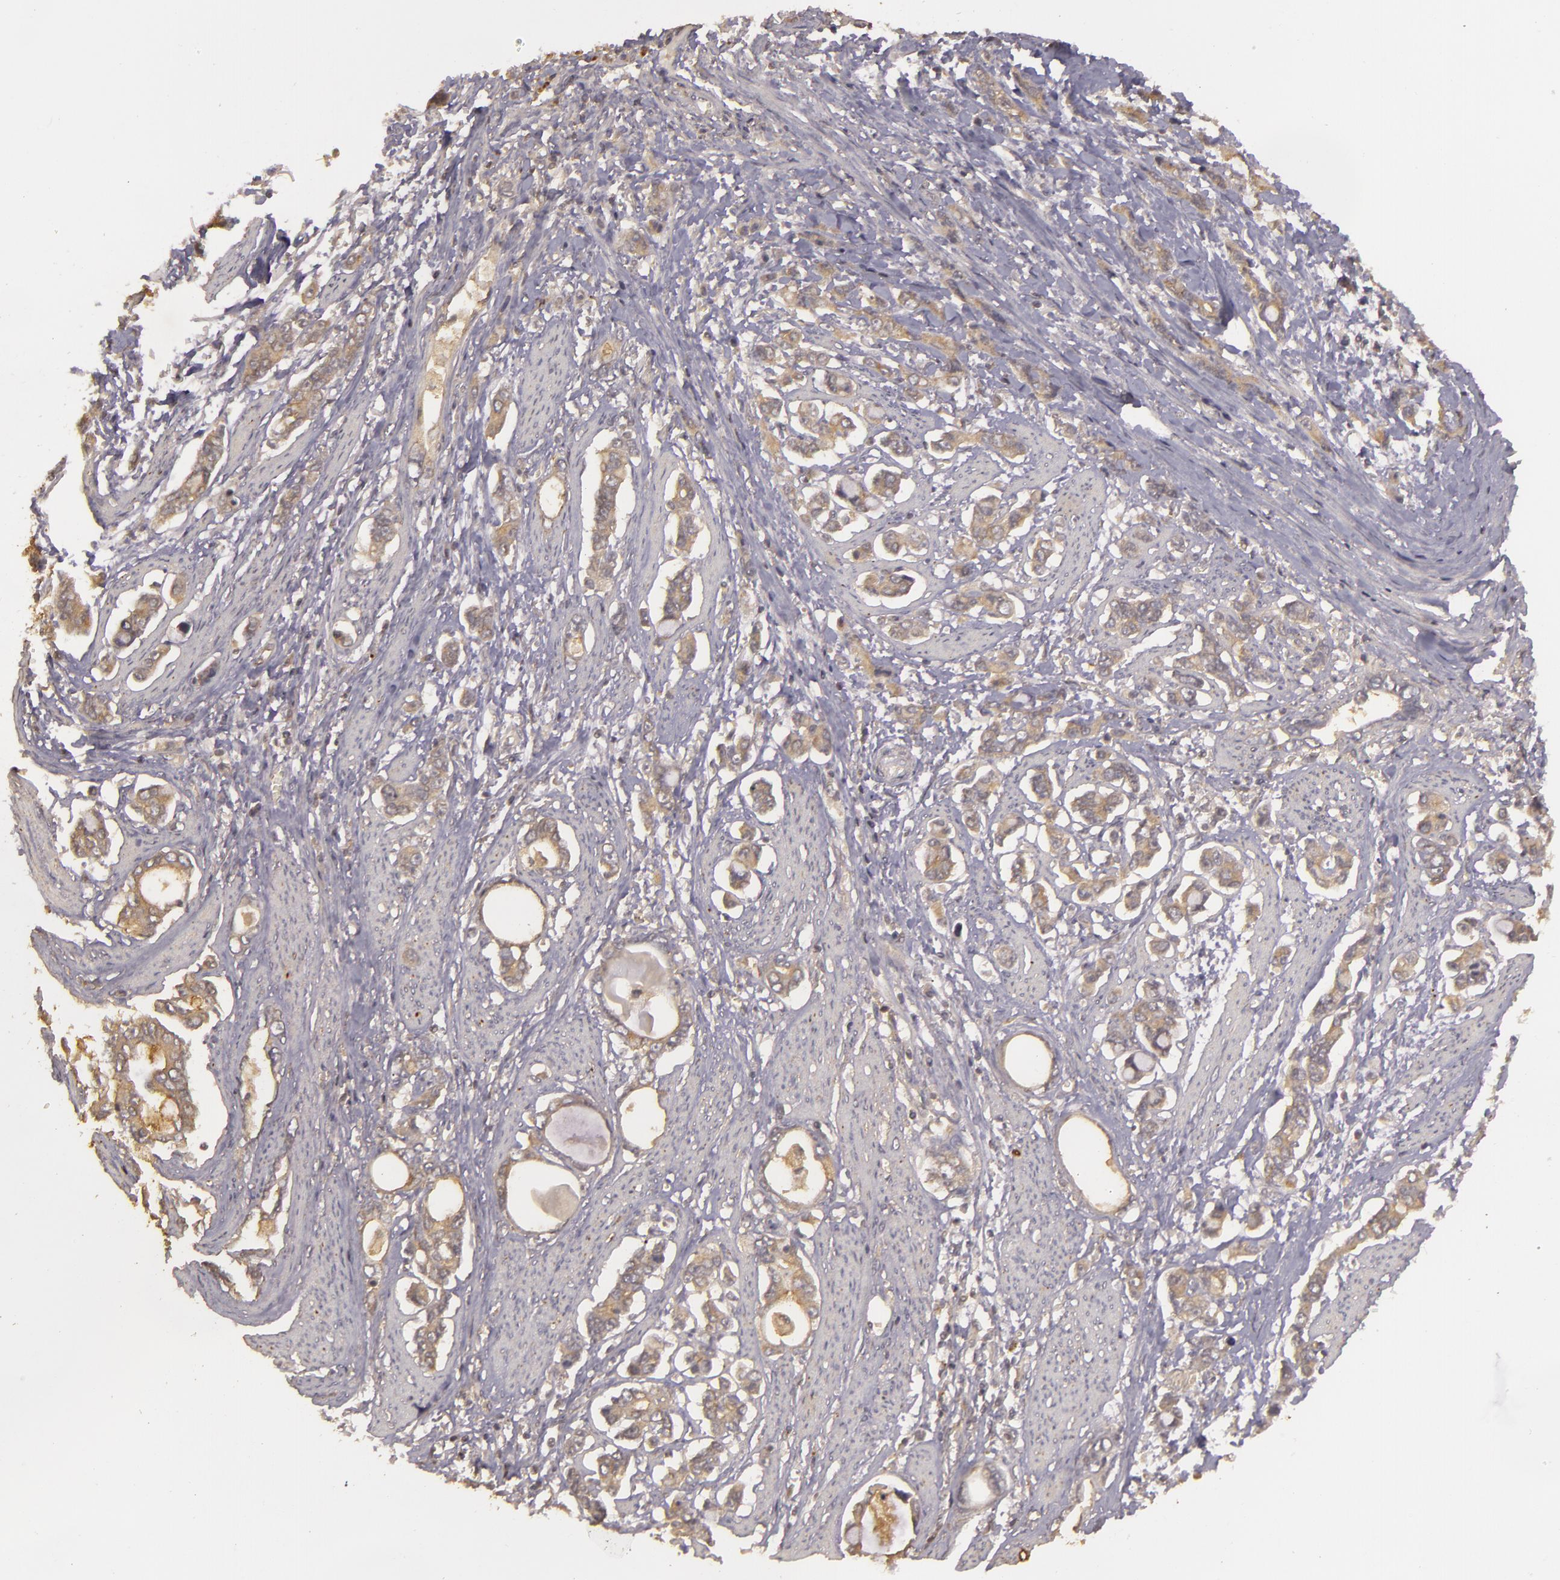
{"staining": {"intensity": "weak", "quantity": ">75%", "location": "cytoplasmic/membranous"}, "tissue": "stomach cancer", "cell_type": "Tumor cells", "image_type": "cancer", "snomed": [{"axis": "morphology", "description": "Adenocarcinoma, NOS"}, {"axis": "topography", "description": "Stomach"}], "caption": "A photomicrograph of human stomach cancer stained for a protein demonstrates weak cytoplasmic/membranous brown staining in tumor cells. (IHC, brightfield microscopy, high magnification).", "gene": "HRAS", "patient": {"sex": "male", "age": 78}}